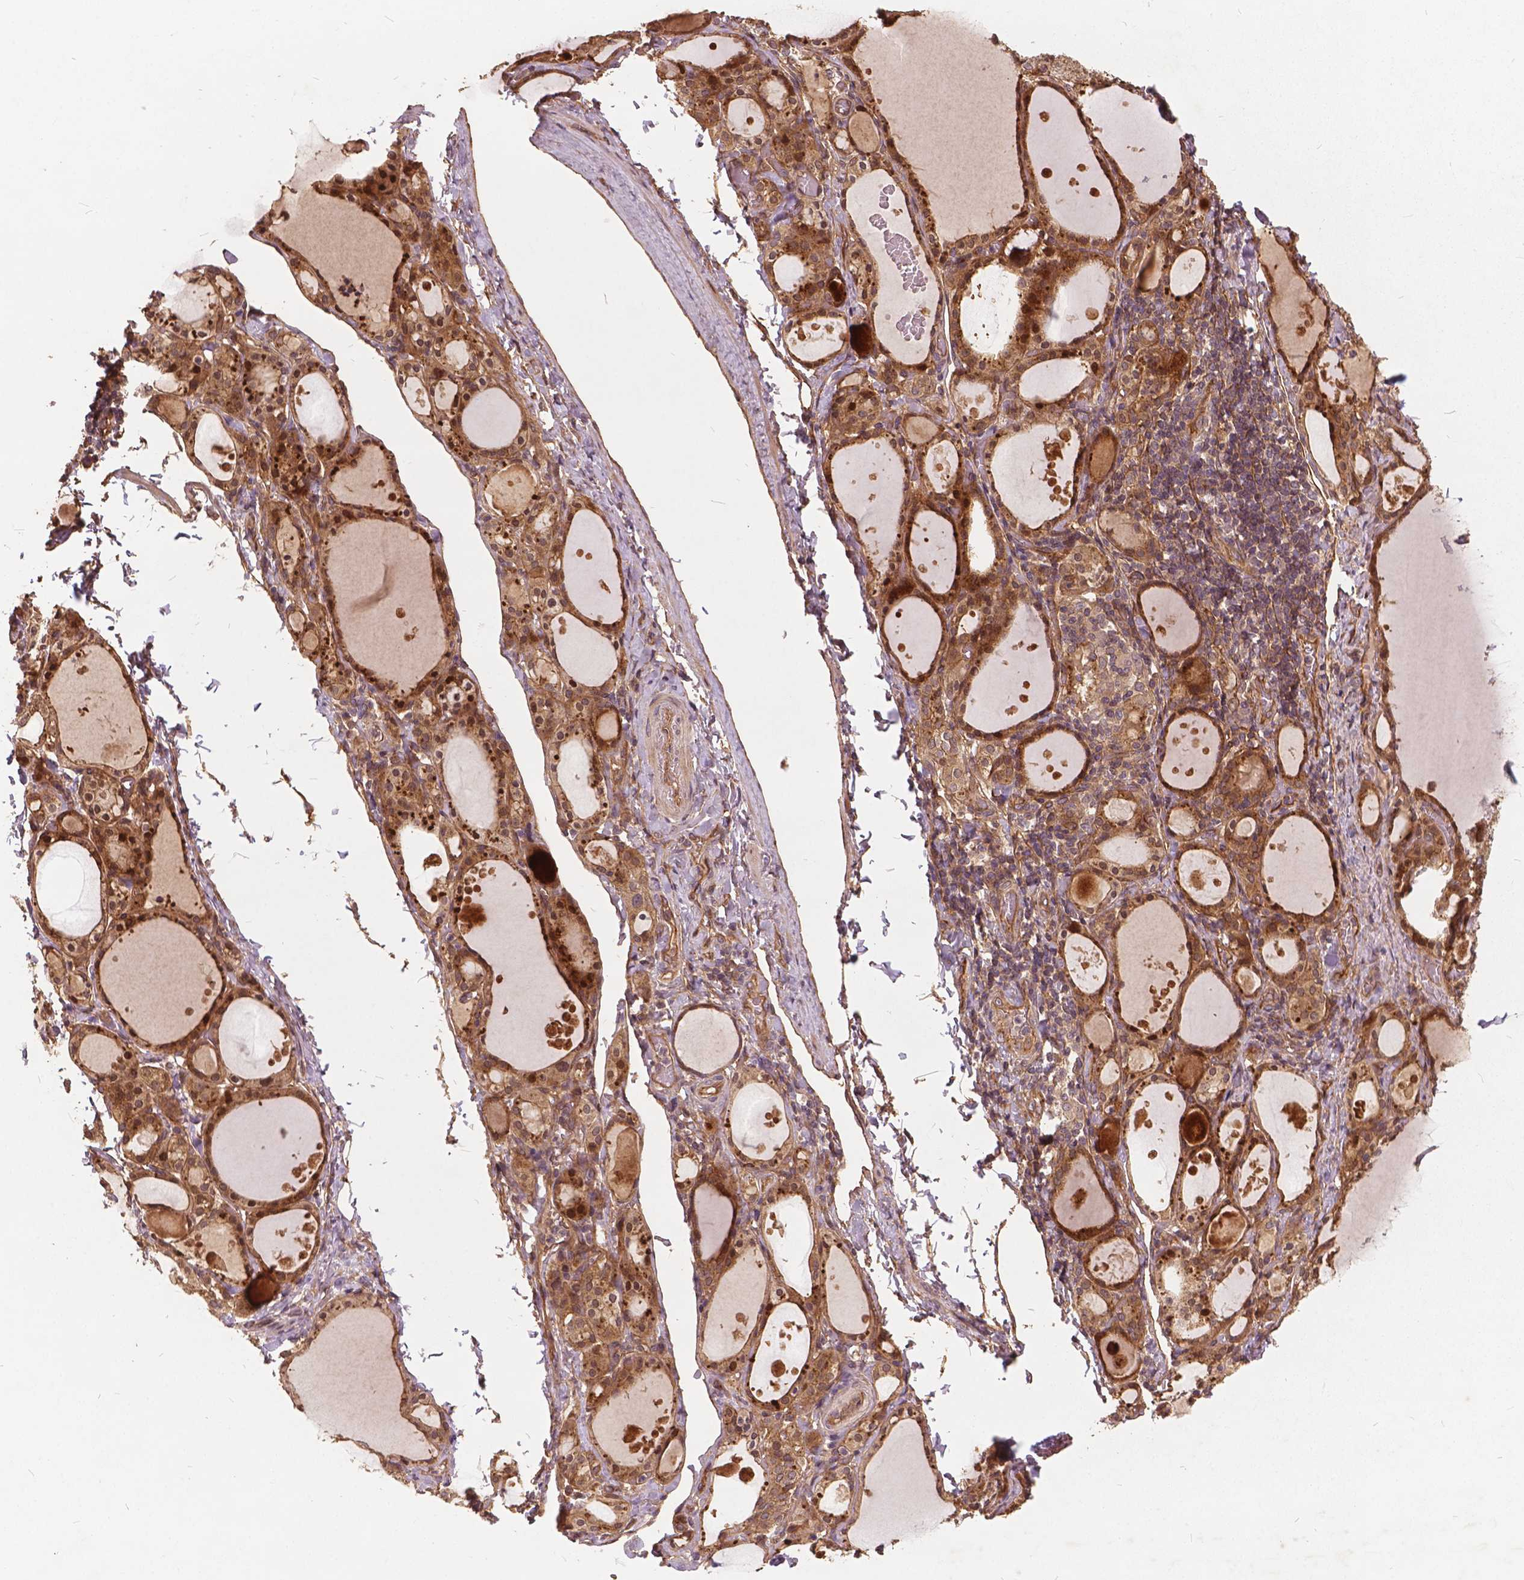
{"staining": {"intensity": "strong", "quantity": ">75%", "location": "cytoplasmic/membranous,nuclear"}, "tissue": "thyroid gland", "cell_type": "Glandular cells", "image_type": "normal", "snomed": [{"axis": "morphology", "description": "Normal tissue, NOS"}, {"axis": "topography", "description": "Thyroid gland"}], "caption": "This histopathology image shows IHC staining of normal thyroid gland, with high strong cytoplasmic/membranous,nuclear positivity in about >75% of glandular cells.", "gene": "UBXN2A", "patient": {"sex": "male", "age": 68}}